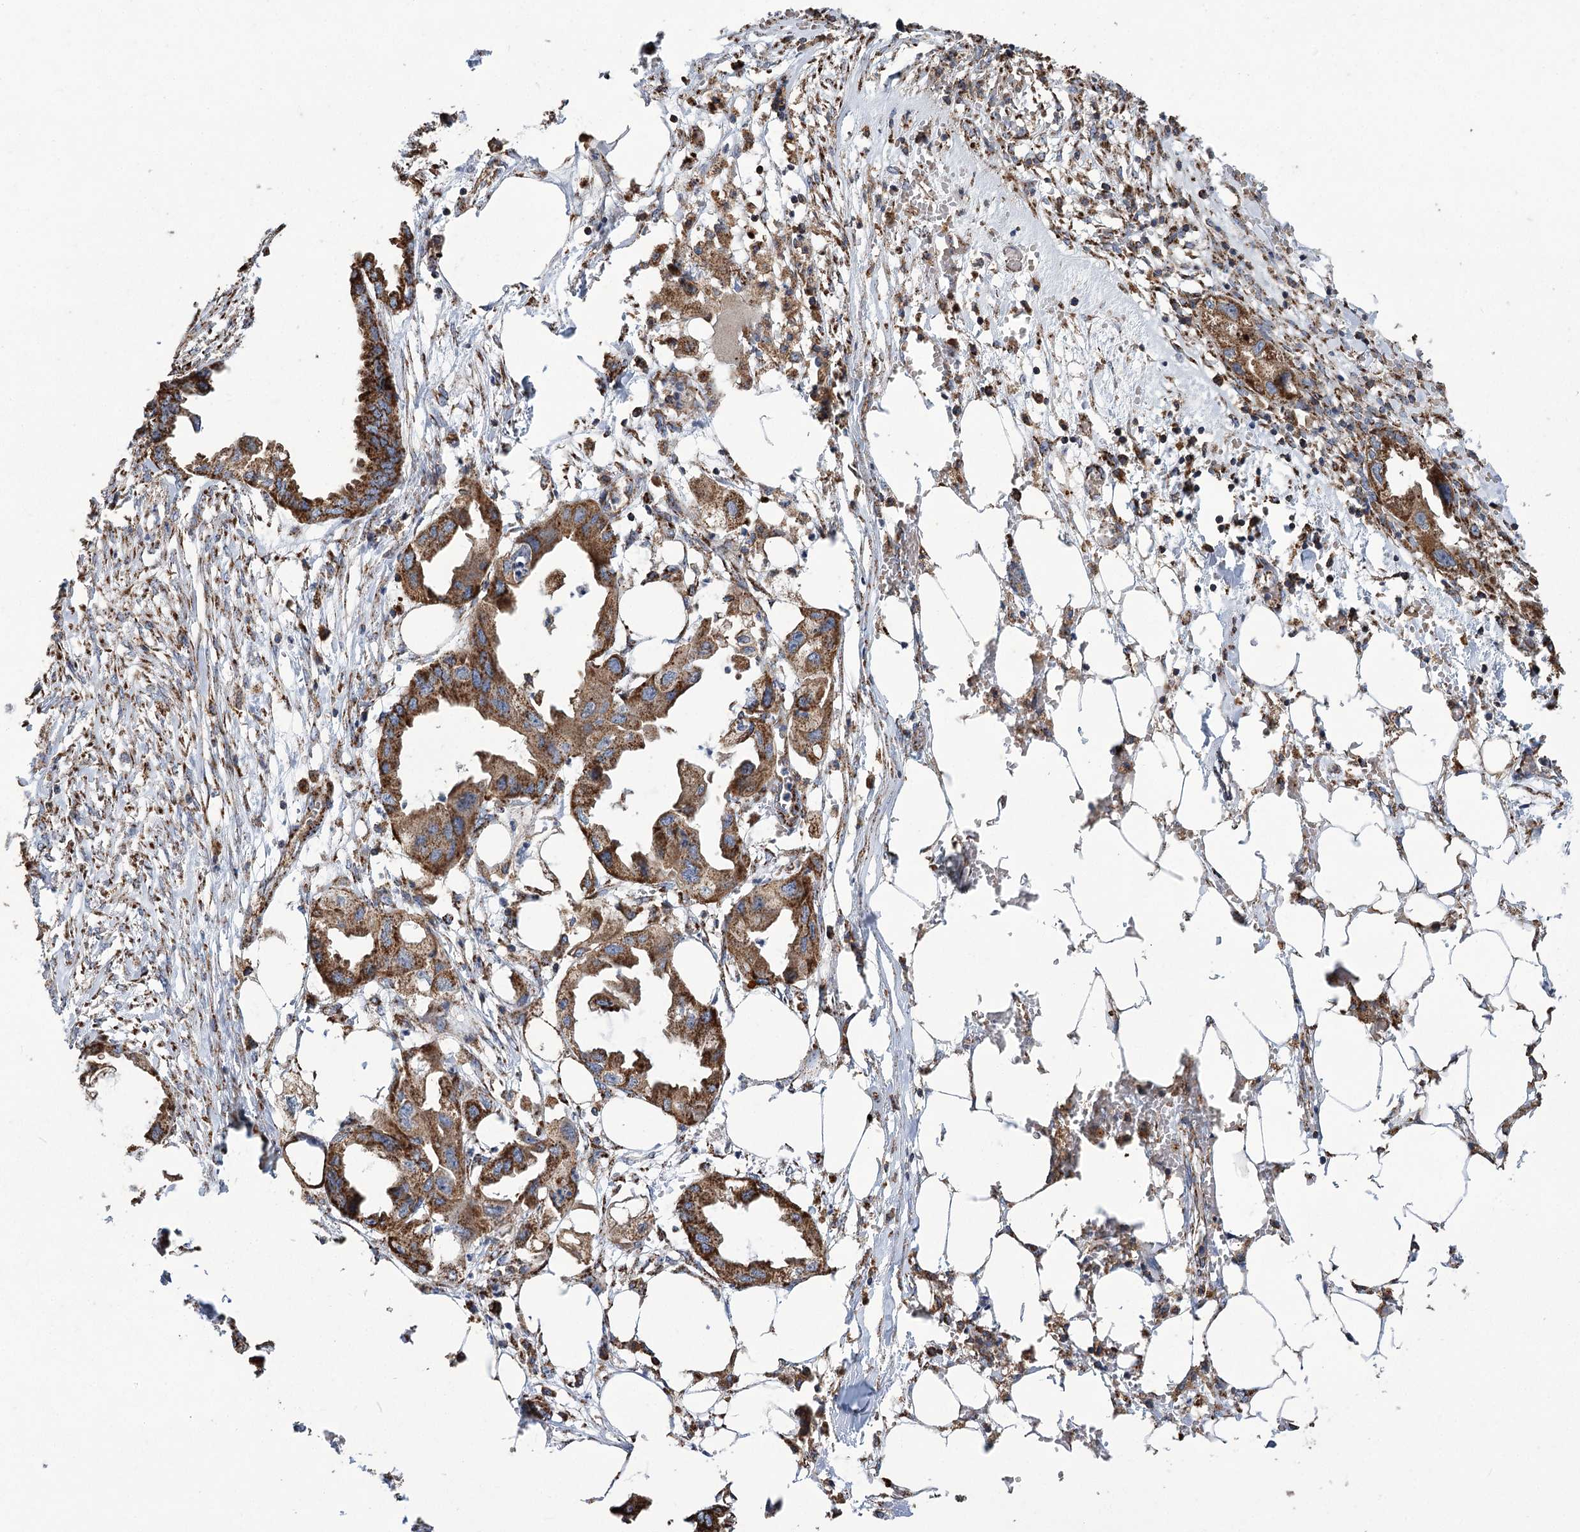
{"staining": {"intensity": "strong", "quantity": ">75%", "location": "cytoplasmic/membranous"}, "tissue": "endometrial cancer", "cell_type": "Tumor cells", "image_type": "cancer", "snomed": [{"axis": "morphology", "description": "Adenocarcinoma, NOS"}, {"axis": "morphology", "description": "Adenocarcinoma, metastatic, NOS"}, {"axis": "topography", "description": "Adipose tissue"}, {"axis": "topography", "description": "Endometrium"}], "caption": "Protein staining shows strong cytoplasmic/membranous expression in approximately >75% of tumor cells in endometrial adenocarcinoma.", "gene": "CARD19", "patient": {"sex": "female", "age": 67}}